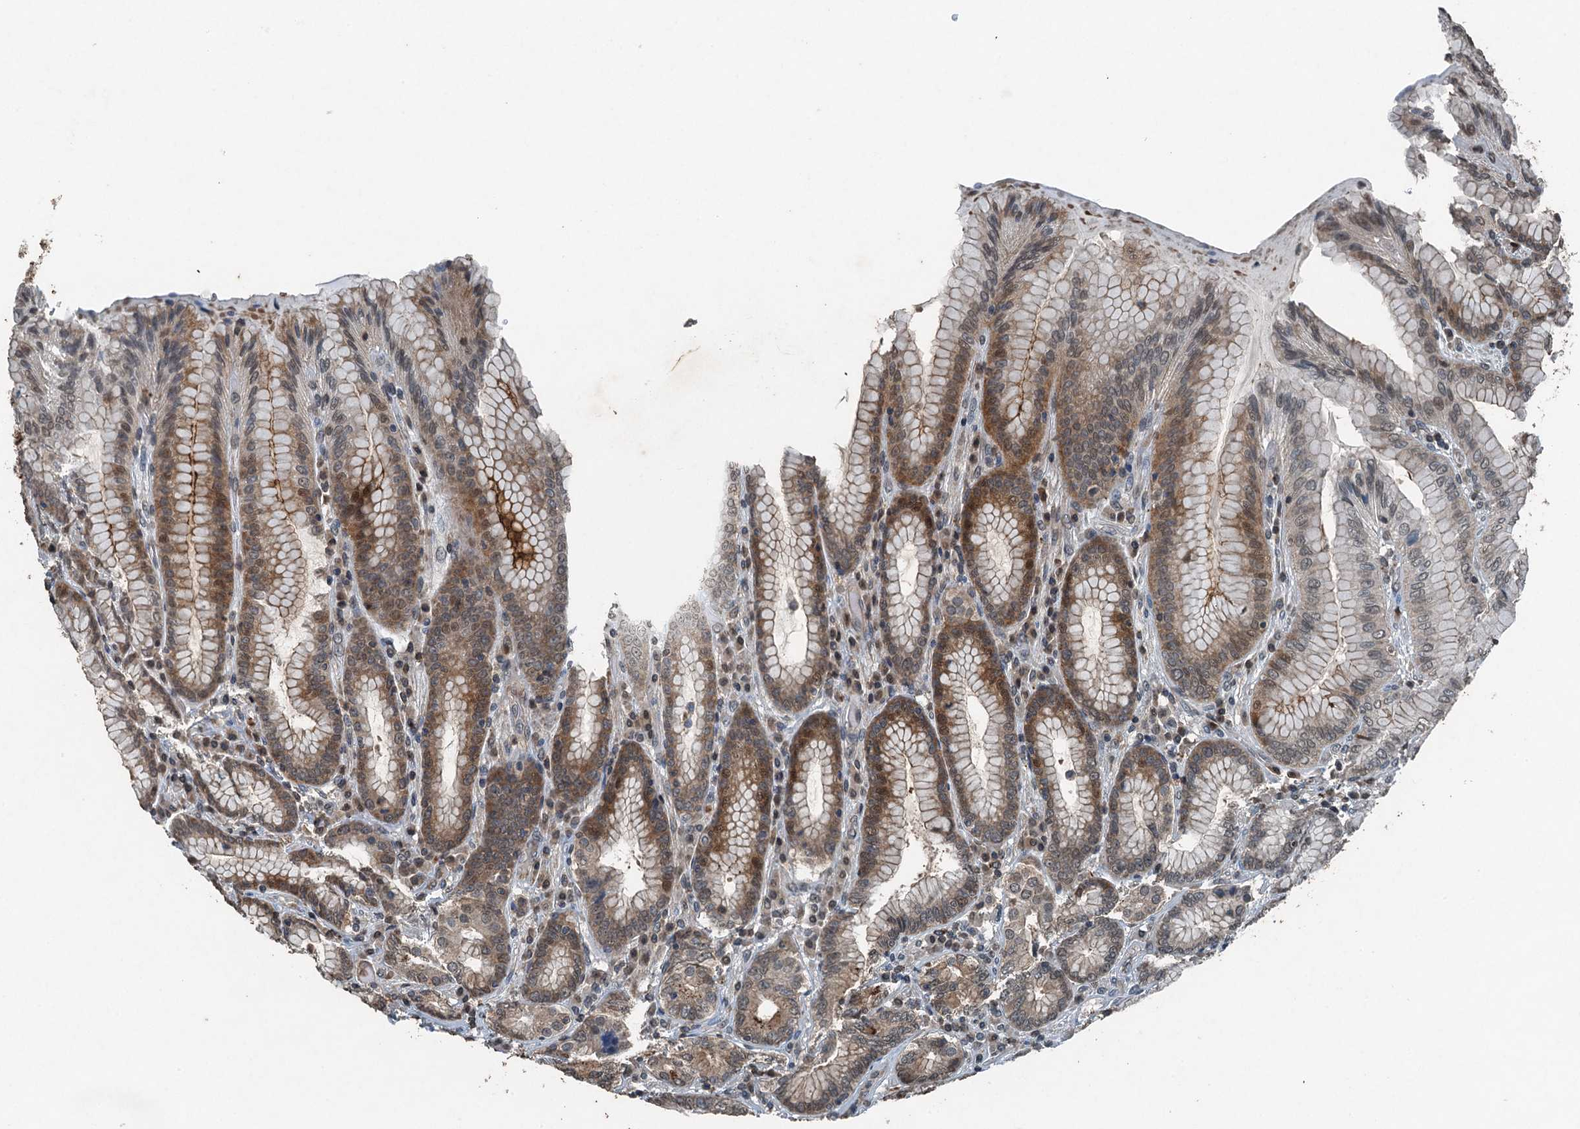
{"staining": {"intensity": "moderate", "quantity": ">75%", "location": "cytoplasmic/membranous,nuclear"}, "tissue": "stomach", "cell_type": "Glandular cells", "image_type": "normal", "snomed": [{"axis": "morphology", "description": "Normal tissue, NOS"}, {"axis": "topography", "description": "Stomach, upper"}, {"axis": "topography", "description": "Stomach, lower"}], "caption": "A high-resolution image shows IHC staining of unremarkable stomach, which reveals moderate cytoplasmic/membranous,nuclear staining in about >75% of glandular cells.", "gene": "TCTN1", "patient": {"sex": "female", "age": 76}}